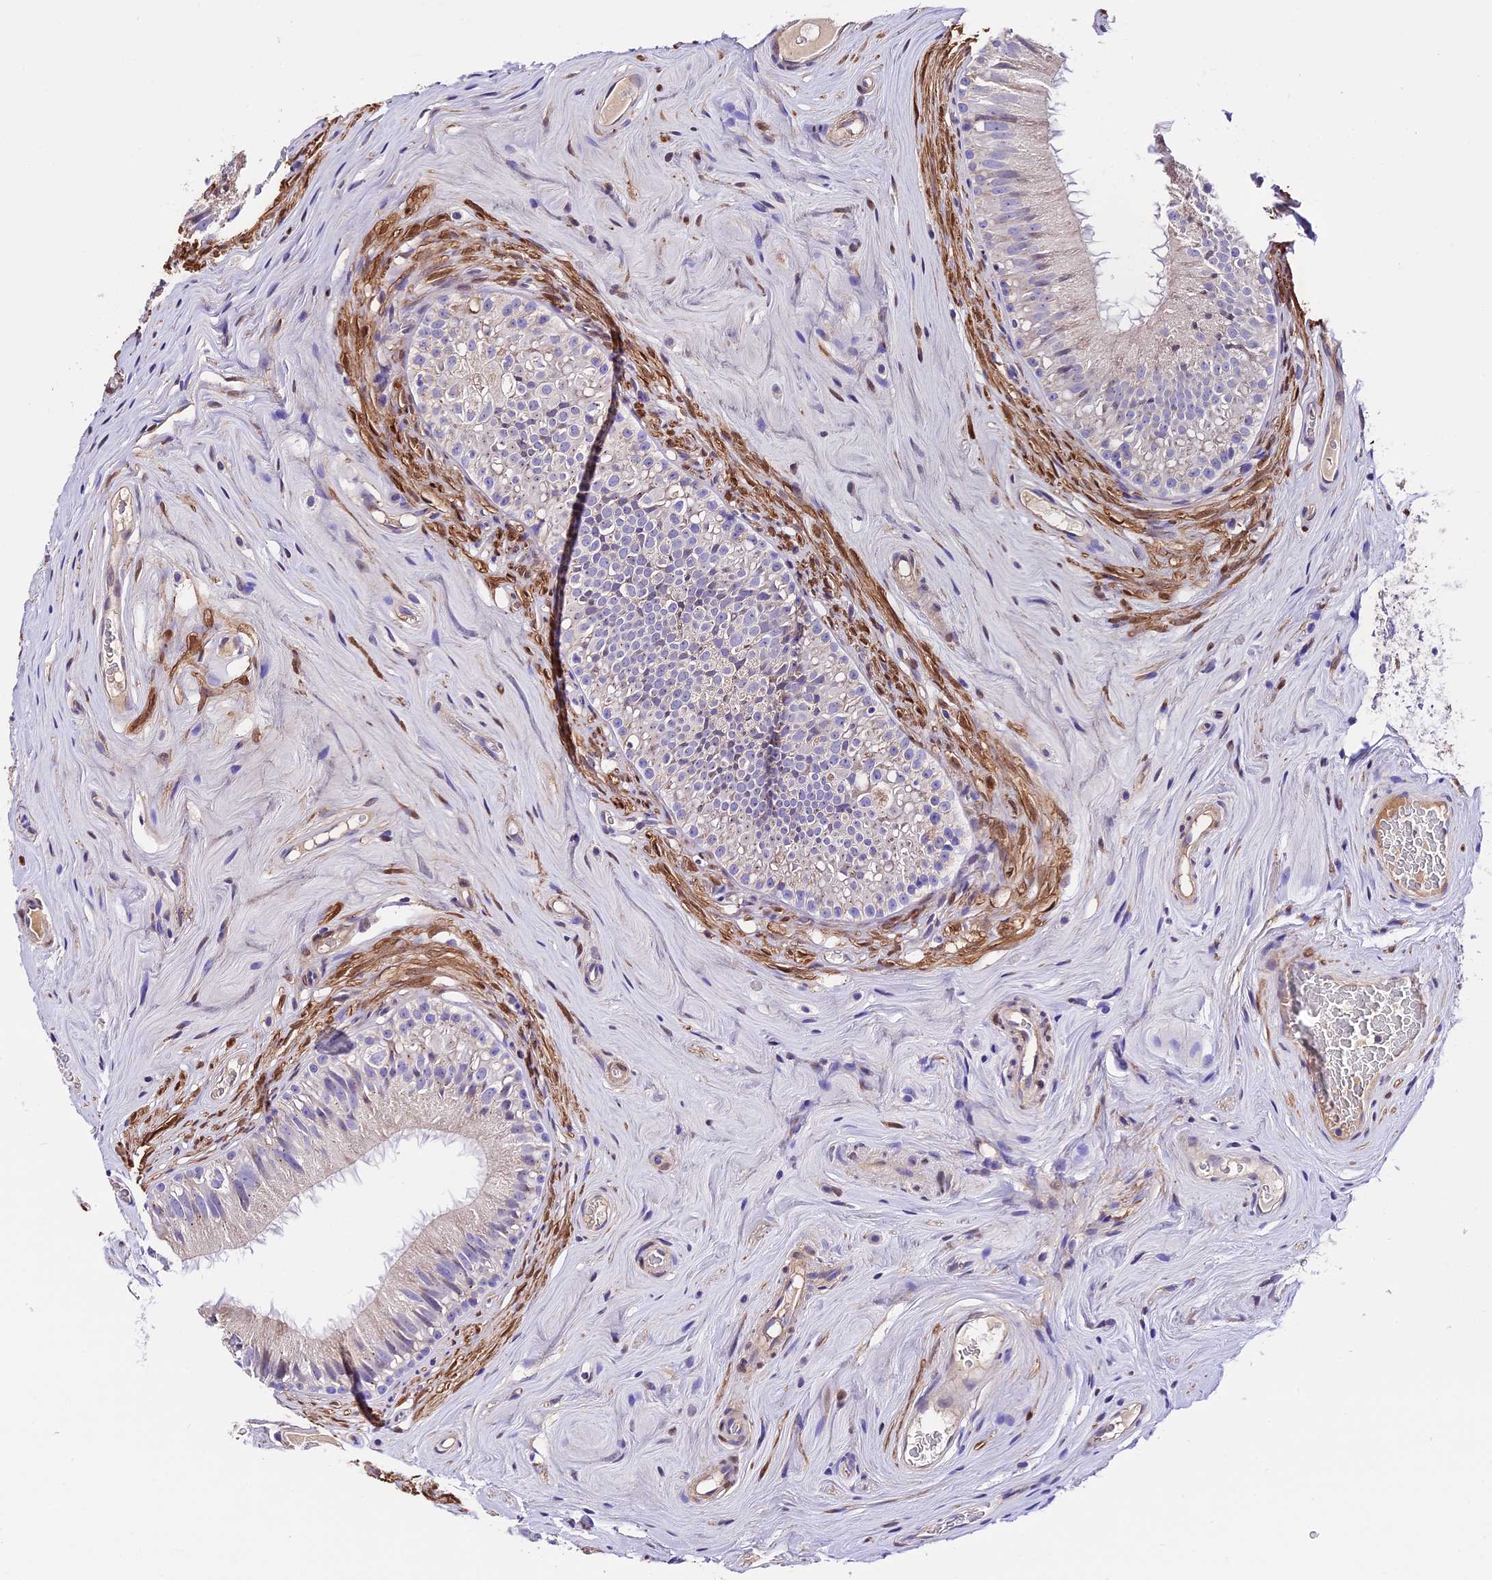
{"staining": {"intensity": "weak", "quantity": "<25%", "location": "cytoplasmic/membranous"}, "tissue": "epididymis", "cell_type": "Glandular cells", "image_type": "normal", "snomed": [{"axis": "morphology", "description": "Normal tissue, NOS"}, {"axis": "topography", "description": "Epididymis"}], "caption": "The histopathology image shows no significant positivity in glandular cells of epididymis.", "gene": "MAP3K7CL", "patient": {"sex": "male", "age": 45}}